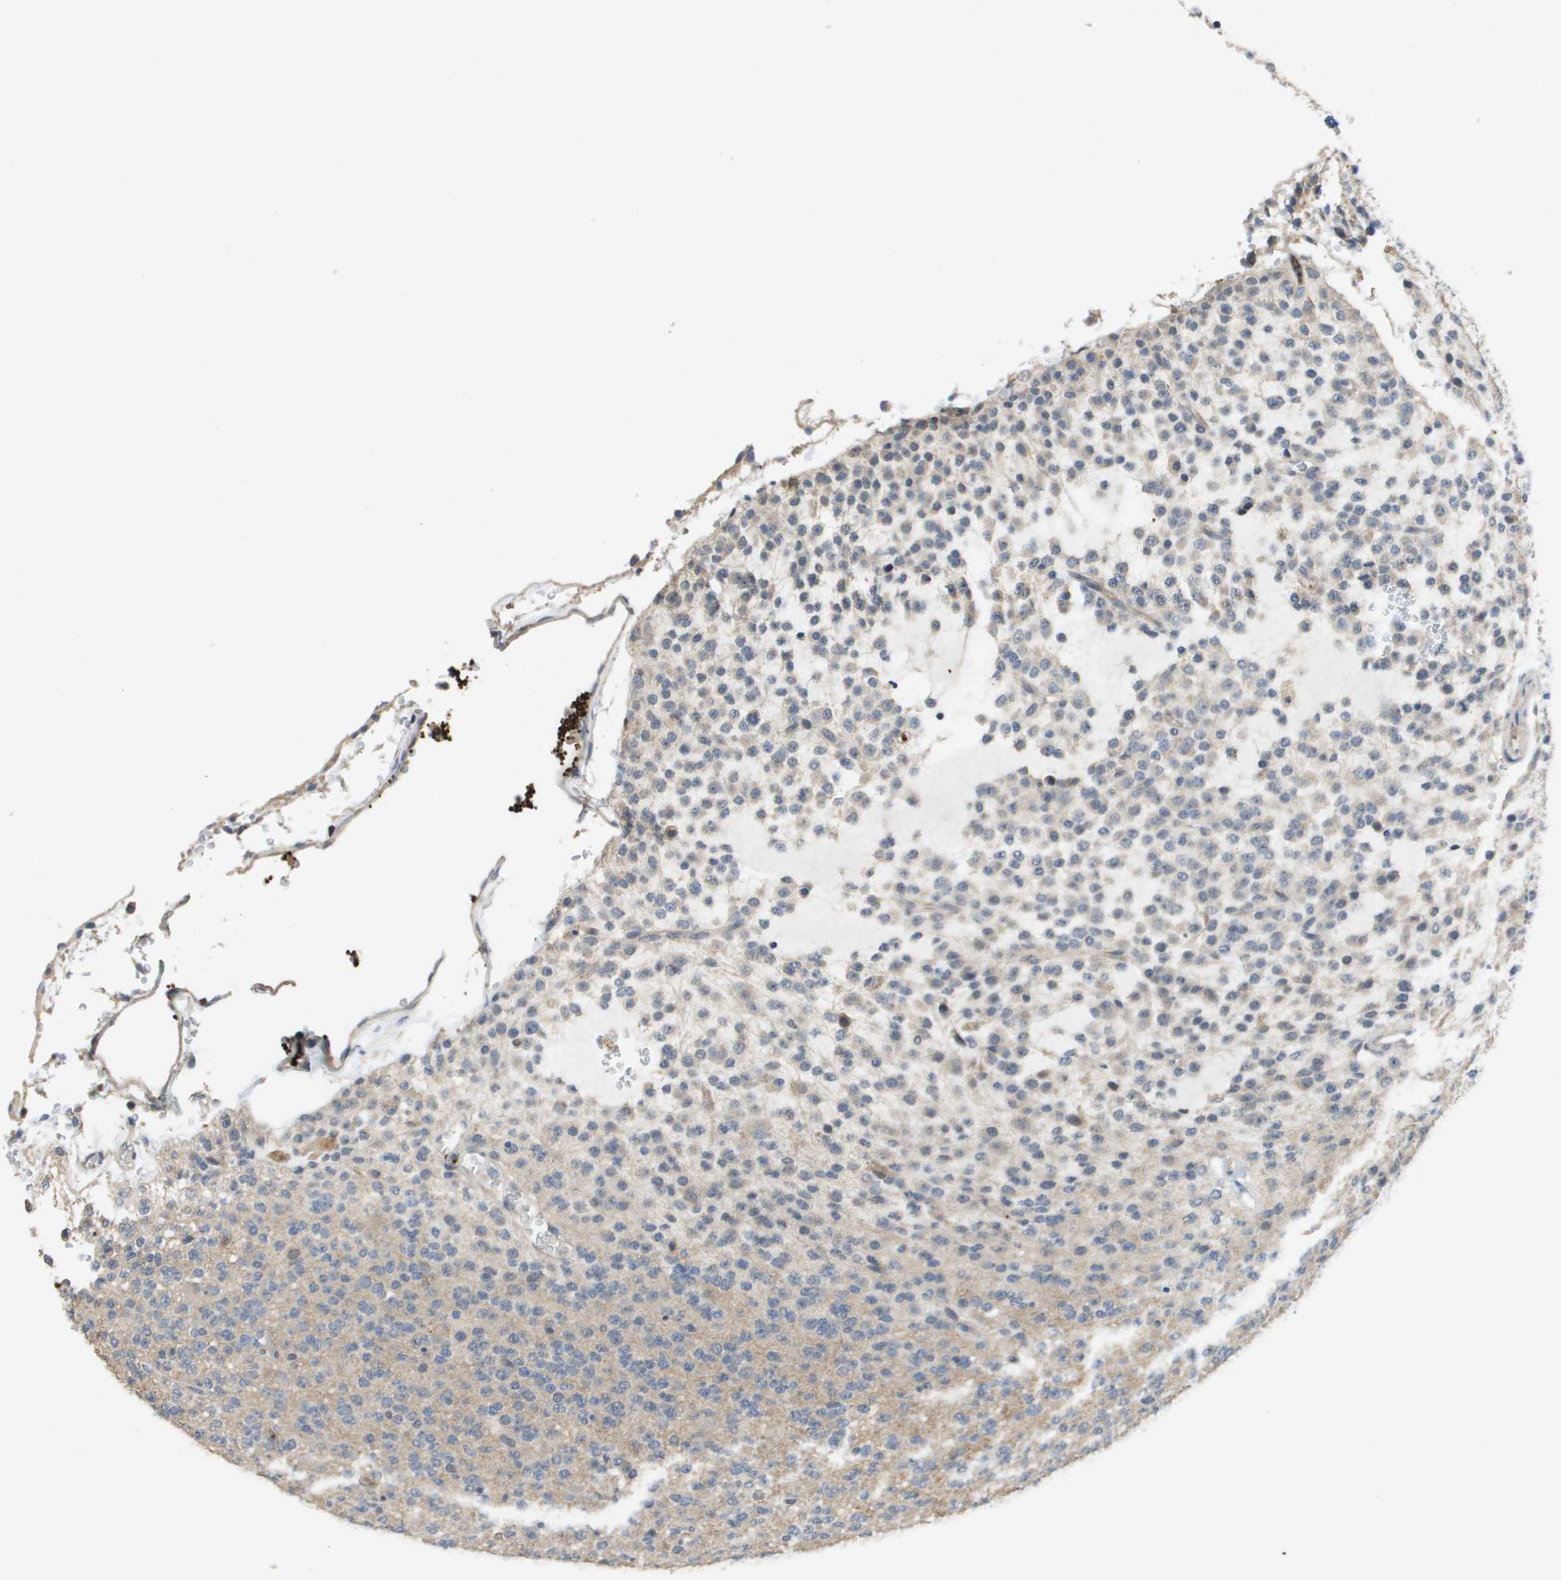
{"staining": {"intensity": "weak", "quantity": "<25%", "location": "cytoplasmic/membranous"}, "tissue": "glioma", "cell_type": "Tumor cells", "image_type": "cancer", "snomed": [{"axis": "morphology", "description": "Glioma, malignant, Low grade"}, {"axis": "topography", "description": "Brain"}], "caption": "This is an immunohistochemistry histopathology image of human glioma. There is no staining in tumor cells.", "gene": "RAB27B", "patient": {"sex": "male", "age": 38}}